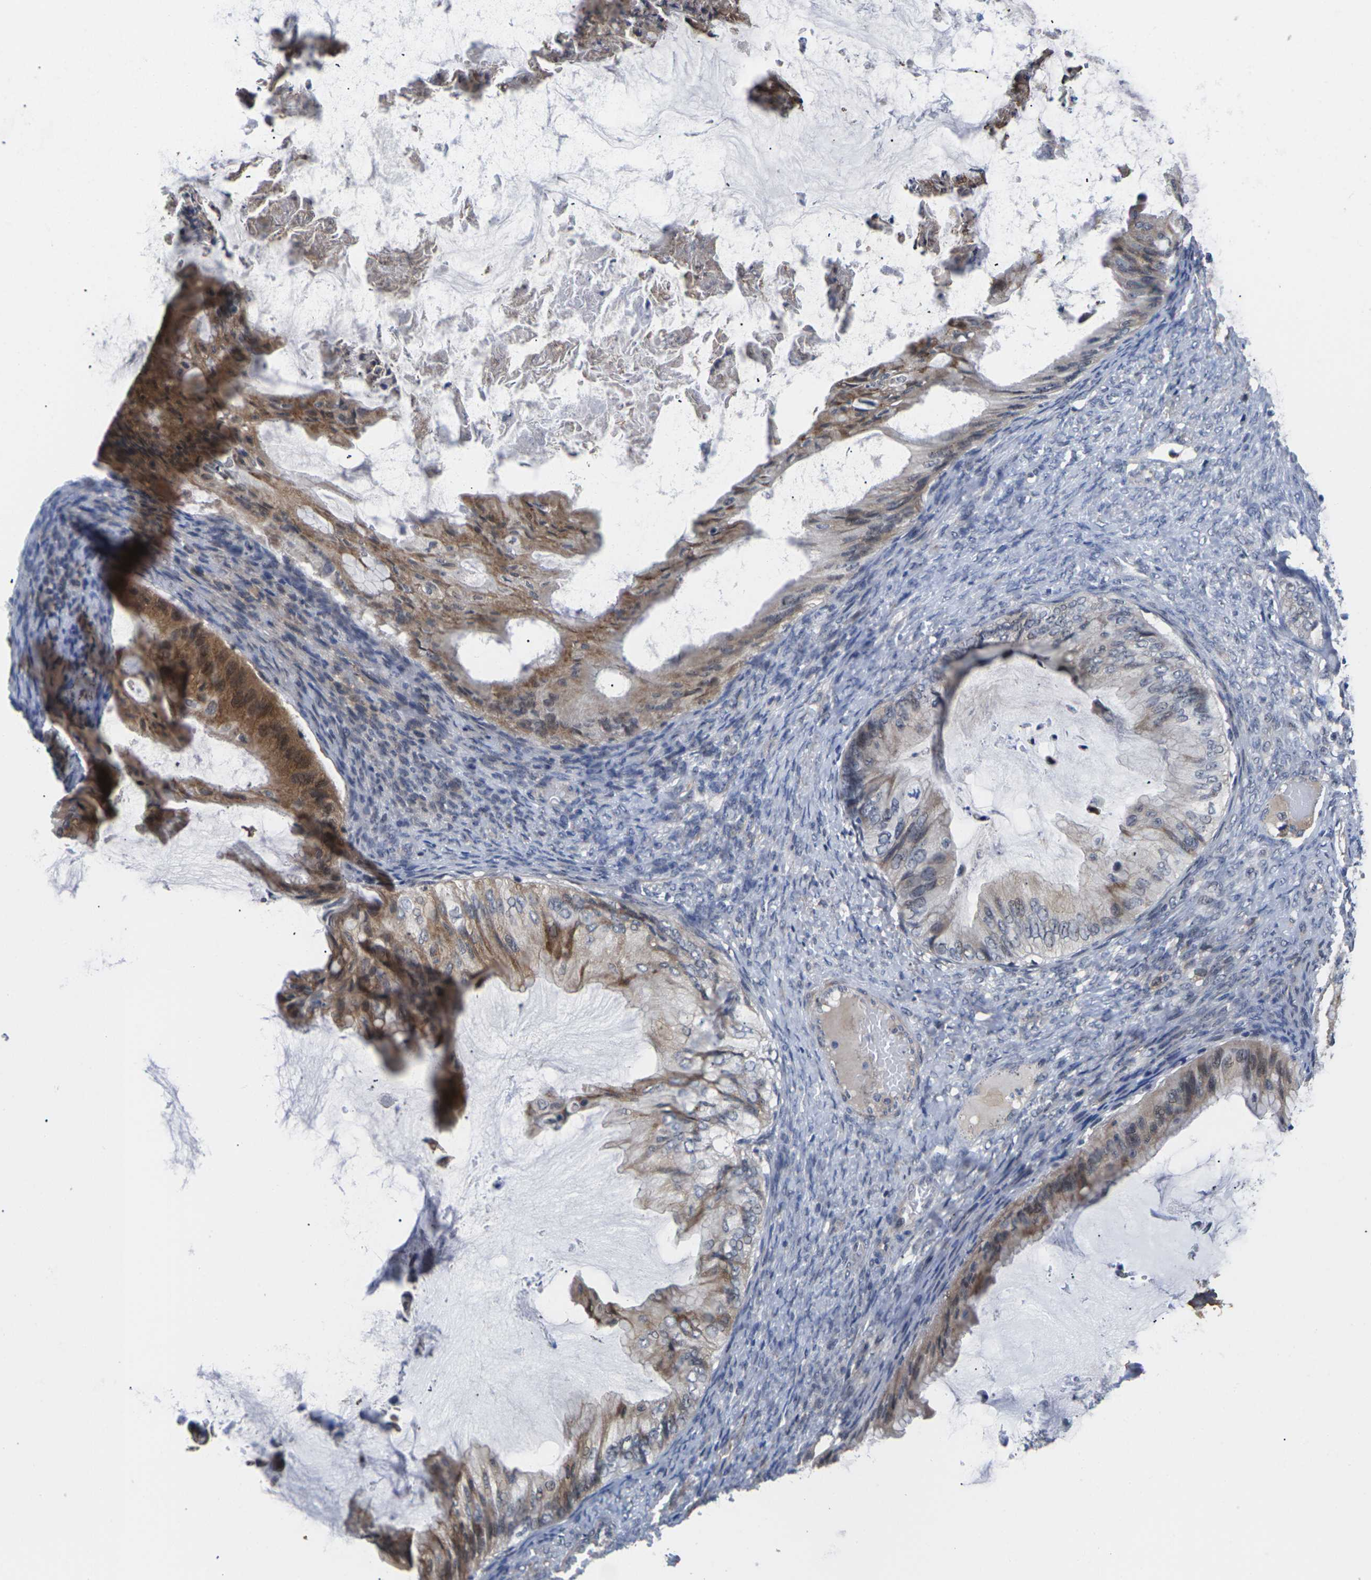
{"staining": {"intensity": "moderate", "quantity": ">75%", "location": "cytoplasmic/membranous"}, "tissue": "ovarian cancer", "cell_type": "Tumor cells", "image_type": "cancer", "snomed": [{"axis": "morphology", "description": "Cystadenocarcinoma, mucinous, NOS"}, {"axis": "topography", "description": "Ovary"}], "caption": "Tumor cells exhibit medium levels of moderate cytoplasmic/membranous expression in approximately >75% of cells in ovarian cancer.", "gene": "ST6GAL2", "patient": {"sex": "female", "age": 61}}